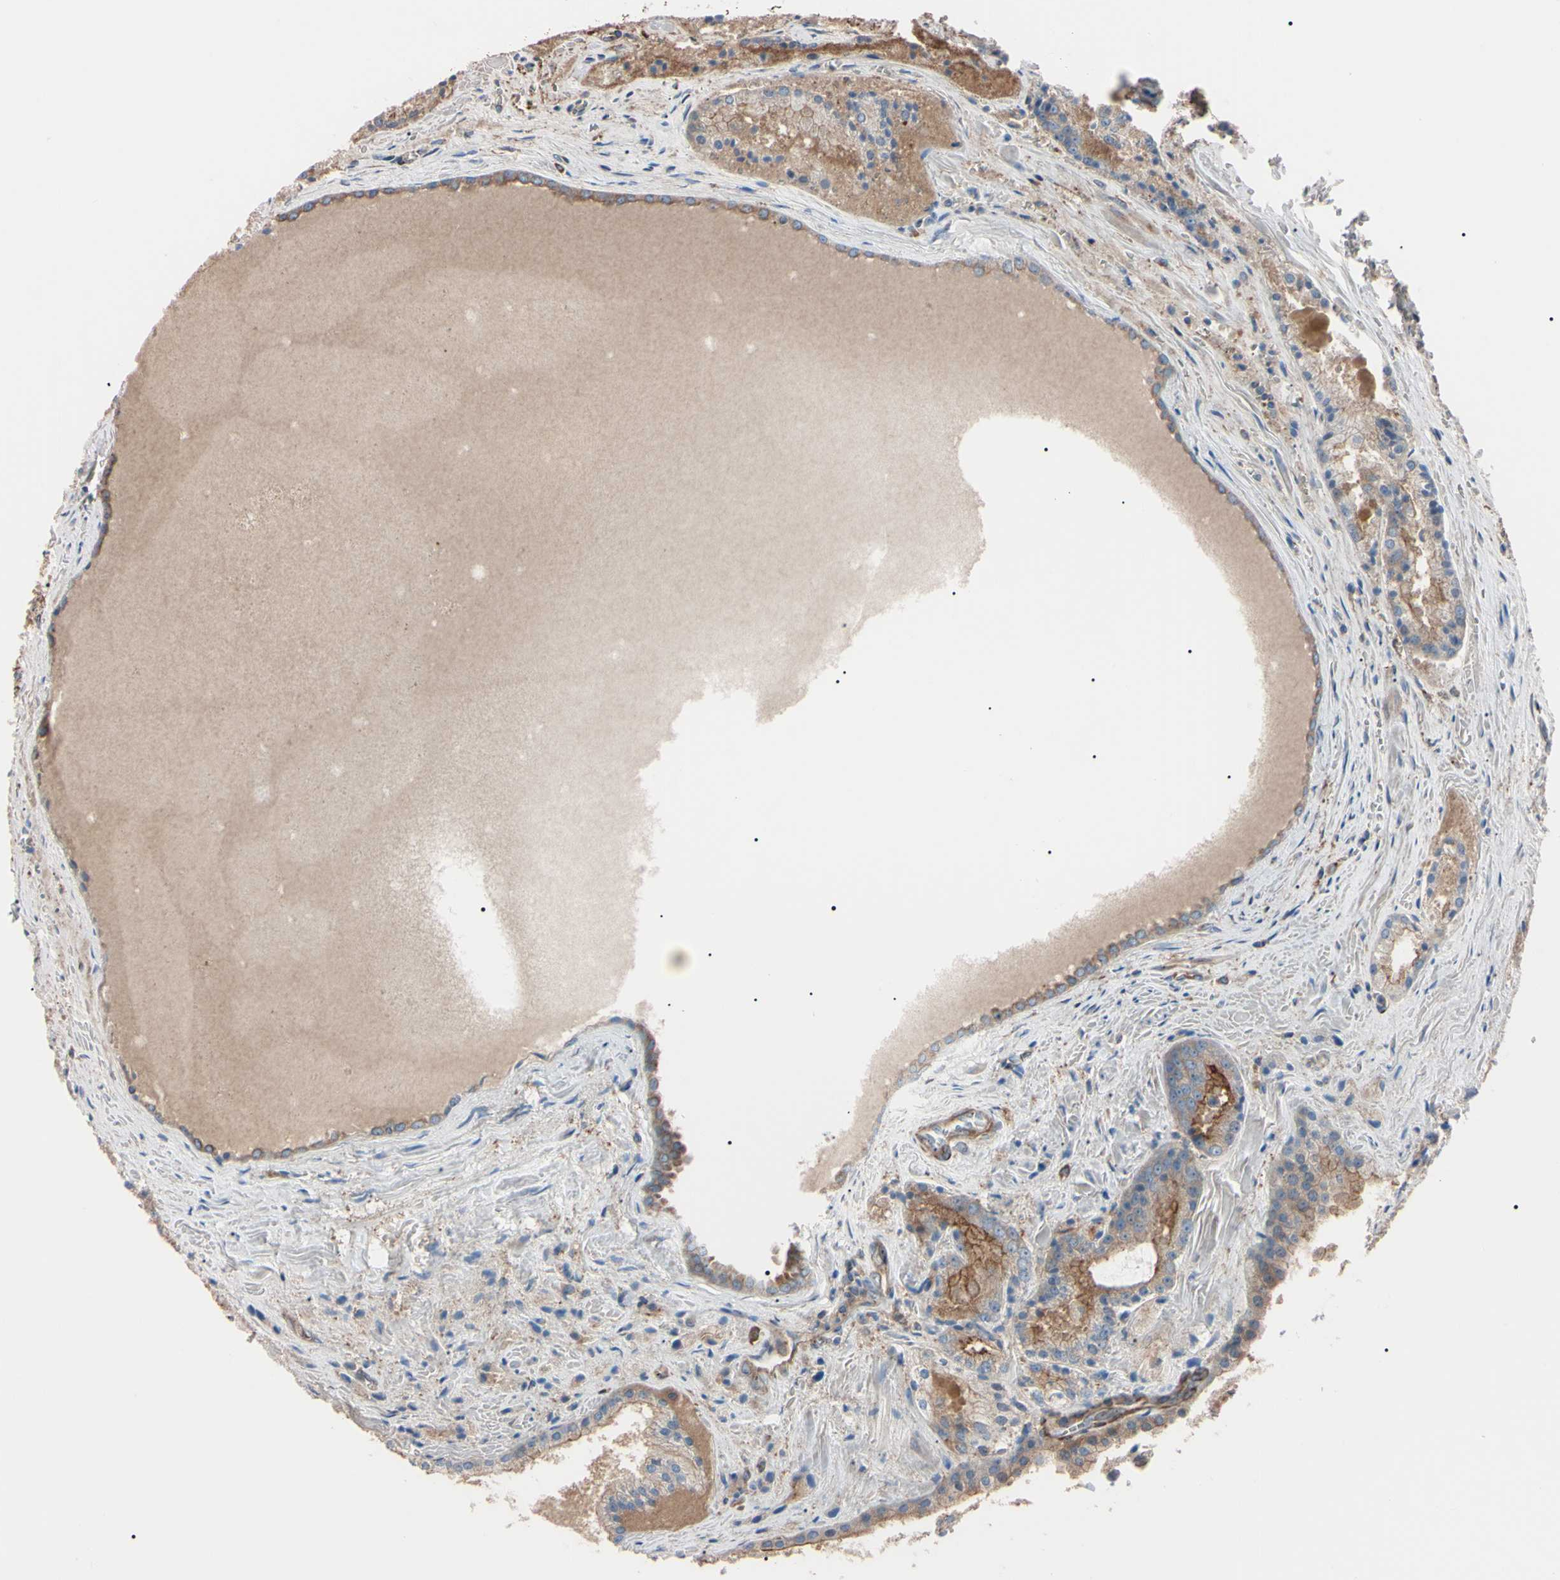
{"staining": {"intensity": "moderate", "quantity": ">75%", "location": "cytoplasmic/membranous"}, "tissue": "prostate cancer", "cell_type": "Tumor cells", "image_type": "cancer", "snomed": [{"axis": "morphology", "description": "Adenocarcinoma, Low grade"}, {"axis": "topography", "description": "Prostate"}], "caption": "IHC micrograph of human prostate cancer (low-grade adenocarcinoma) stained for a protein (brown), which shows medium levels of moderate cytoplasmic/membranous expression in about >75% of tumor cells.", "gene": "PRKACA", "patient": {"sex": "male", "age": 64}}